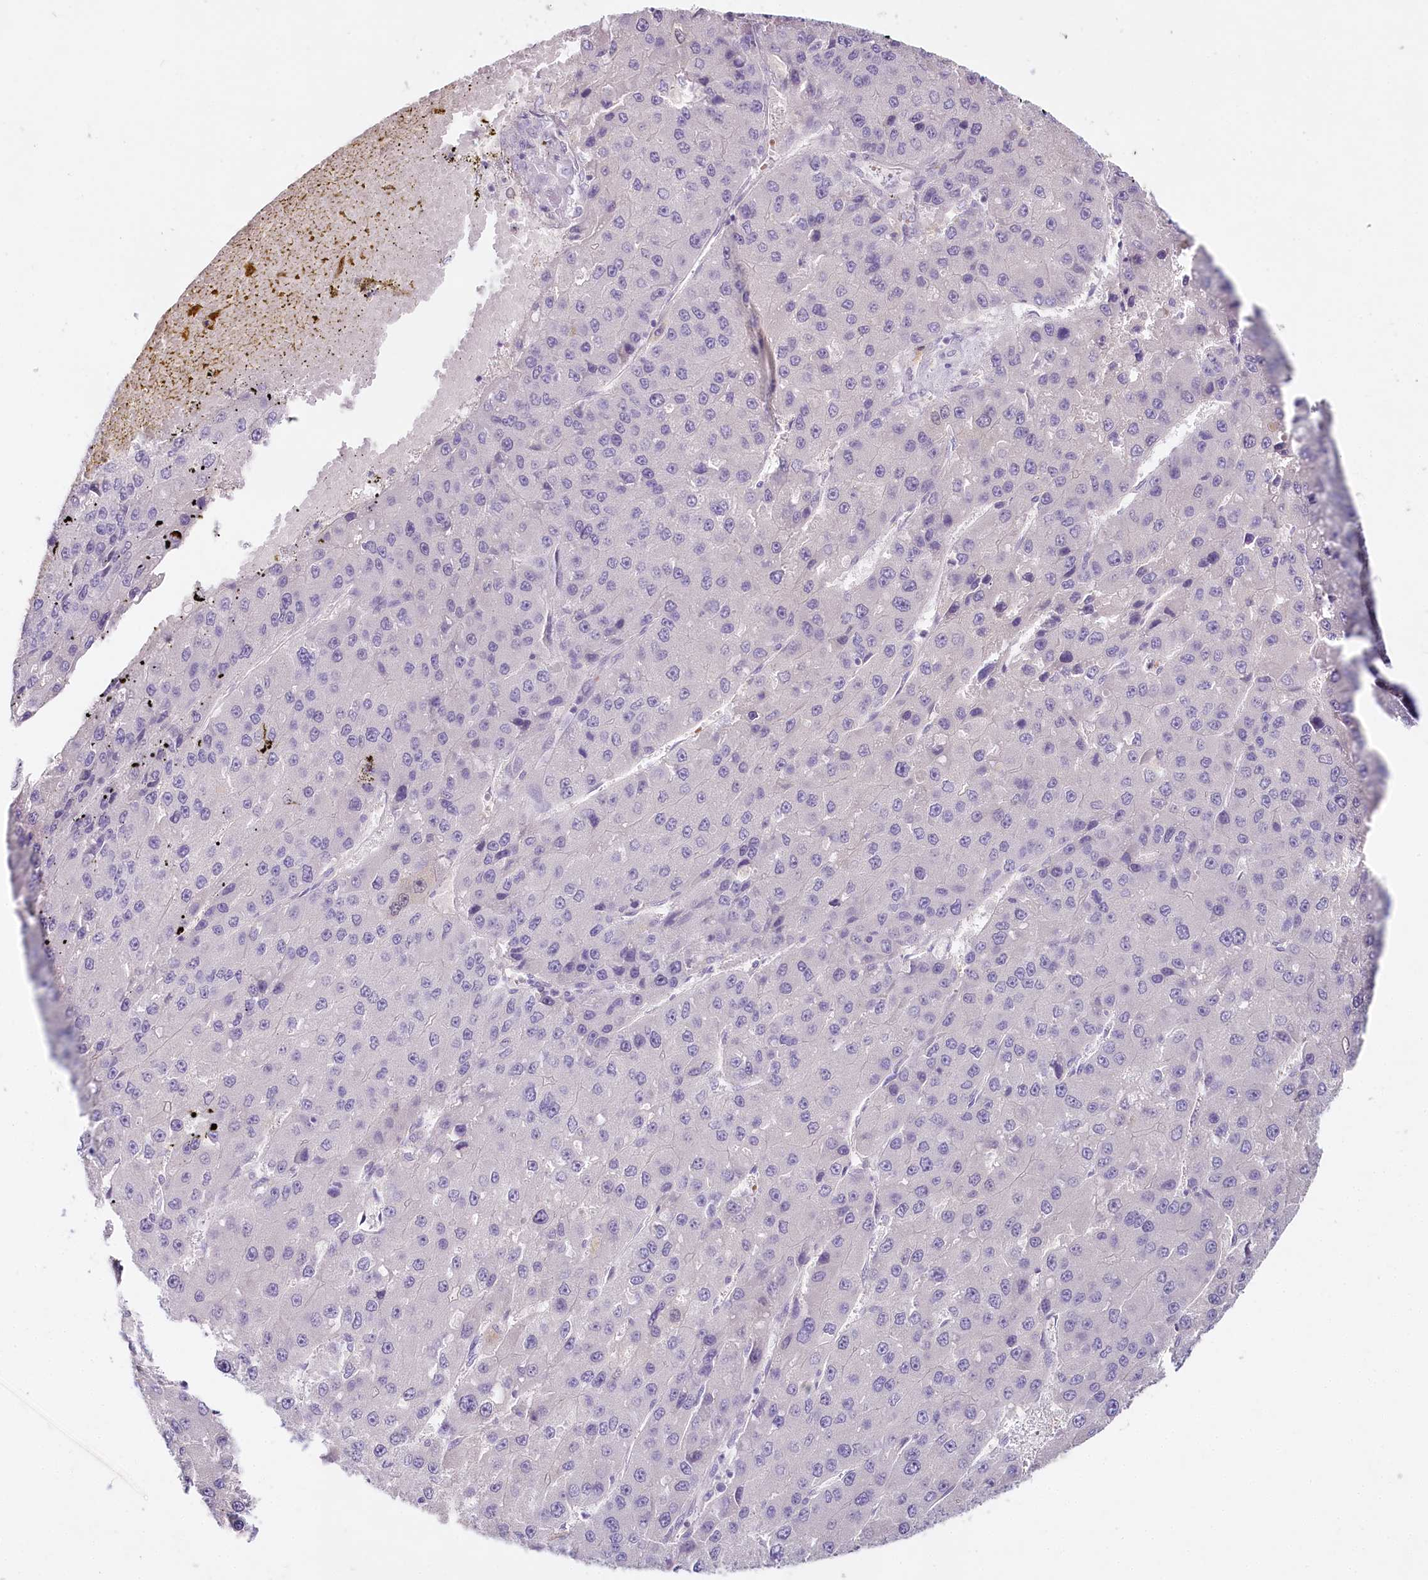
{"staining": {"intensity": "negative", "quantity": "none", "location": "none"}, "tissue": "liver cancer", "cell_type": "Tumor cells", "image_type": "cancer", "snomed": [{"axis": "morphology", "description": "Carcinoma, Hepatocellular, NOS"}, {"axis": "topography", "description": "Liver"}], "caption": "Tumor cells show no significant positivity in liver cancer.", "gene": "HPD", "patient": {"sex": "female", "age": 73}}